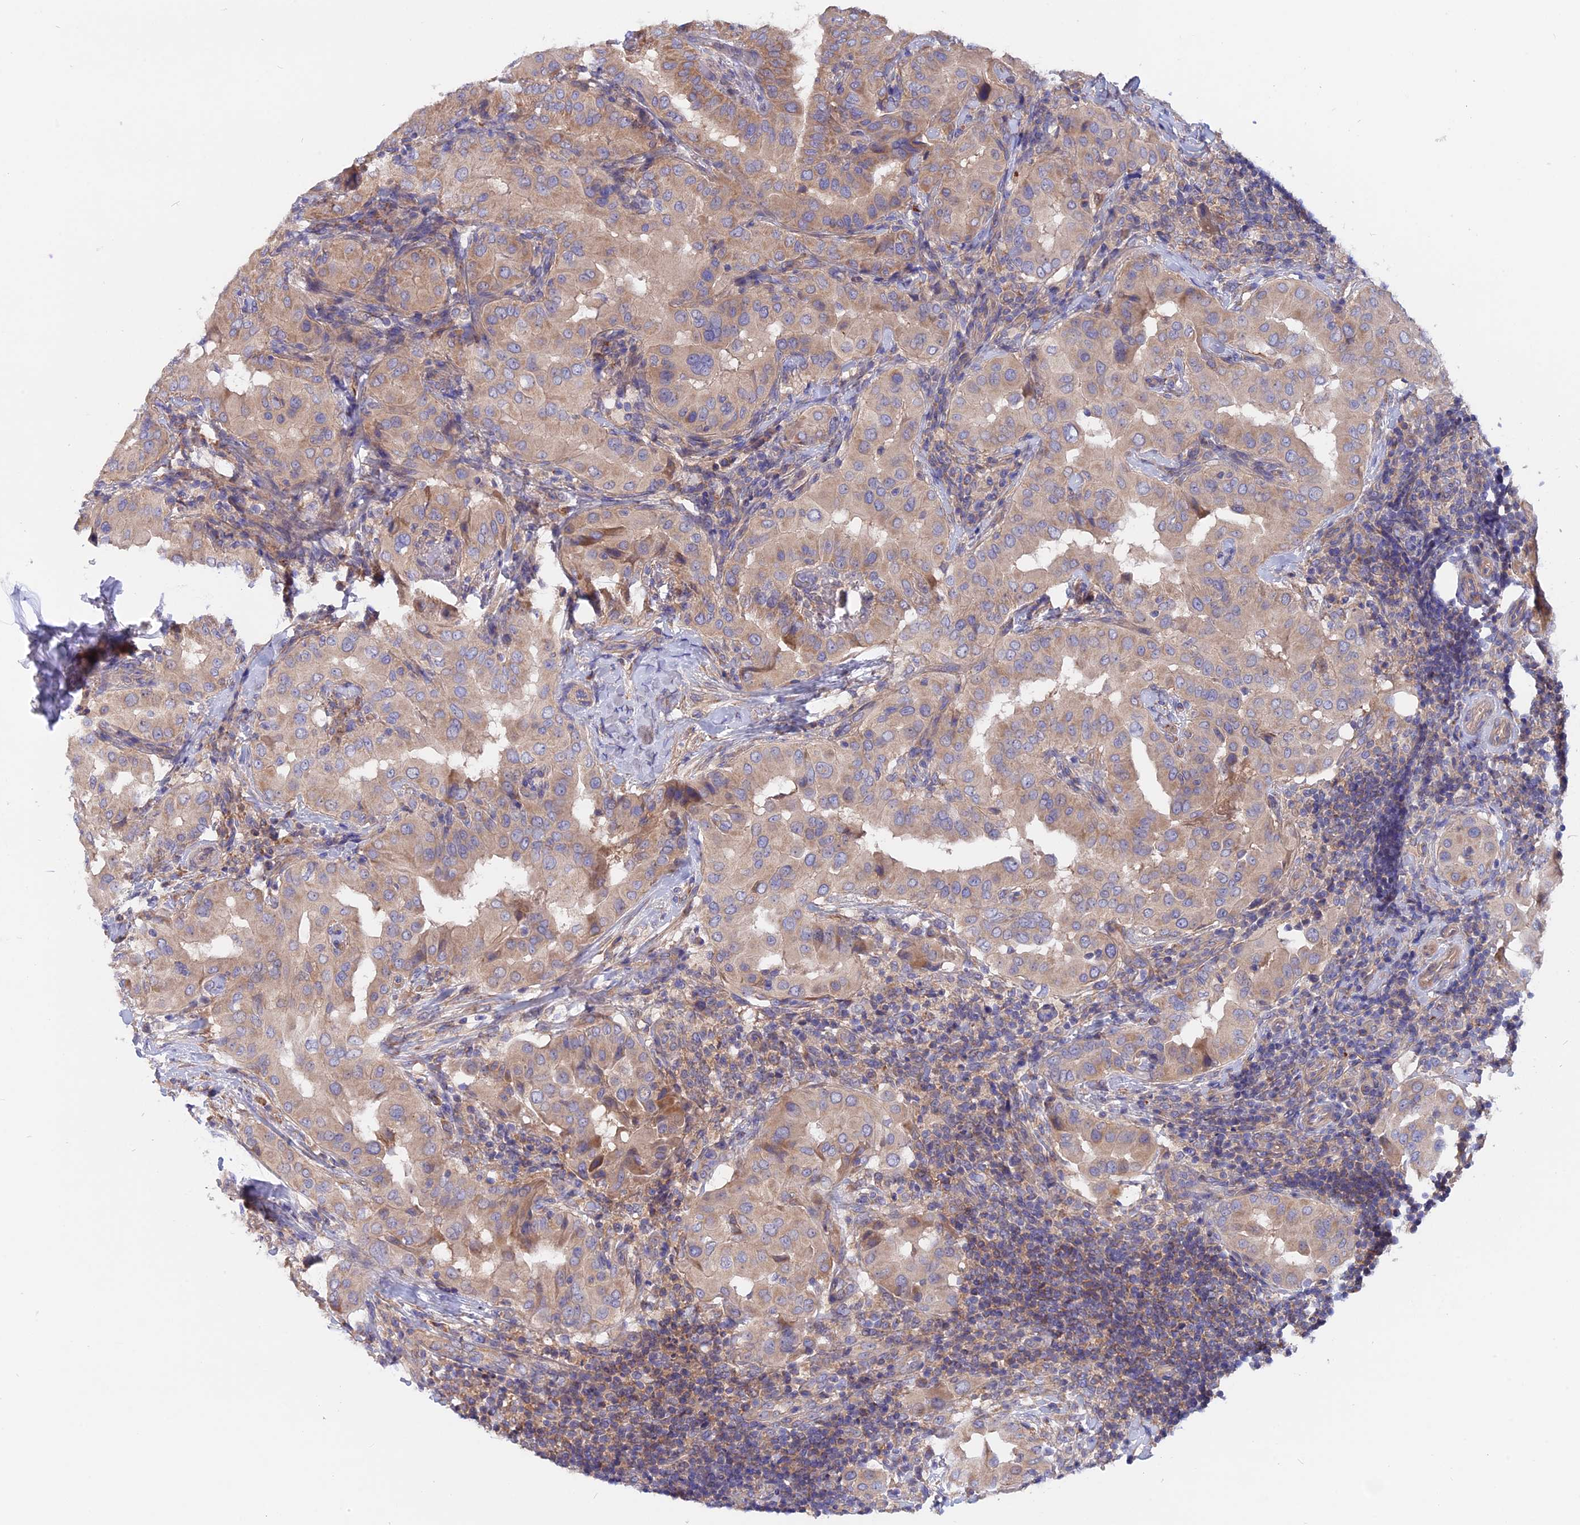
{"staining": {"intensity": "weak", "quantity": "25%-75%", "location": "cytoplasmic/membranous"}, "tissue": "thyroid cancer", "cell_type": "Tumor cells", "image_type": "cancer", "snomed": [{"axis": "morphology", "description": "Papillary adenocarcinoma, NOS"}, {"axis": "topography", "description": "Thyroid gland"}], "caption": "DAB immunohistochemical staining of human thyroid papillary adenocarcinoma exhibits weak cytoplasmic/membranous protein staining in approximately 25%-75% of tumor cells.", "gene": "HYCC1", "patient": {"sex": "male", "age": 33}}